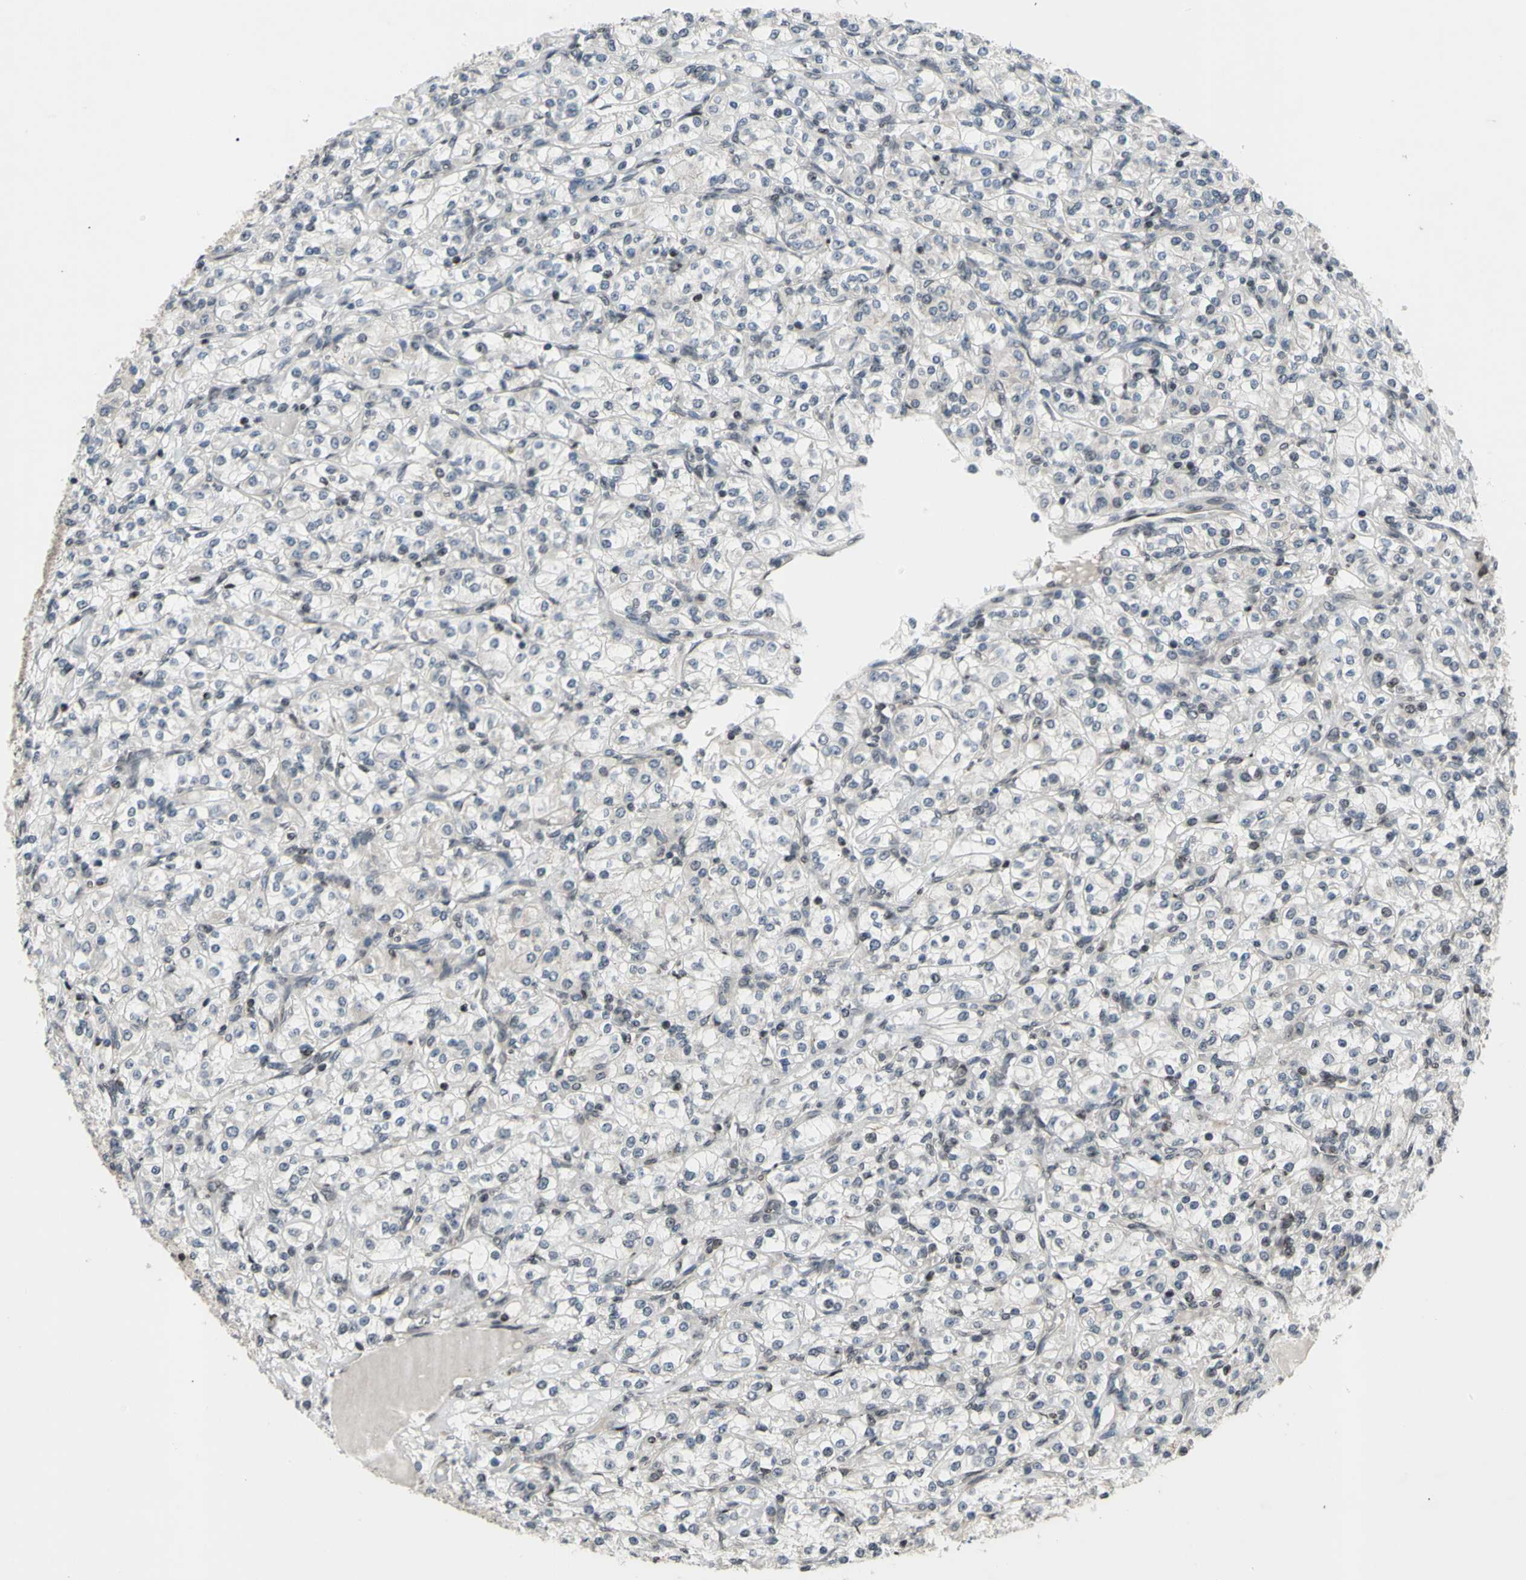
{"staining": {"intensity": "negative", "quantity": "none", "location": "none"}, "tissue": "renal cancer", "cell_type": "Tumor cells", "image_type": "cancer", "snomed": [{"axis": "morphology", "description": "Adenocarcinoma, NOS"}, {"axis": "topography", "description": "Kidney"}], "caption": "This is an immunohistochemistry (IHC) micrograph of renal adenocarcinoma. There is no positivity in tumor cells.", "gene": "XPO1", "patient": {"sex": "male", "age": 77}}